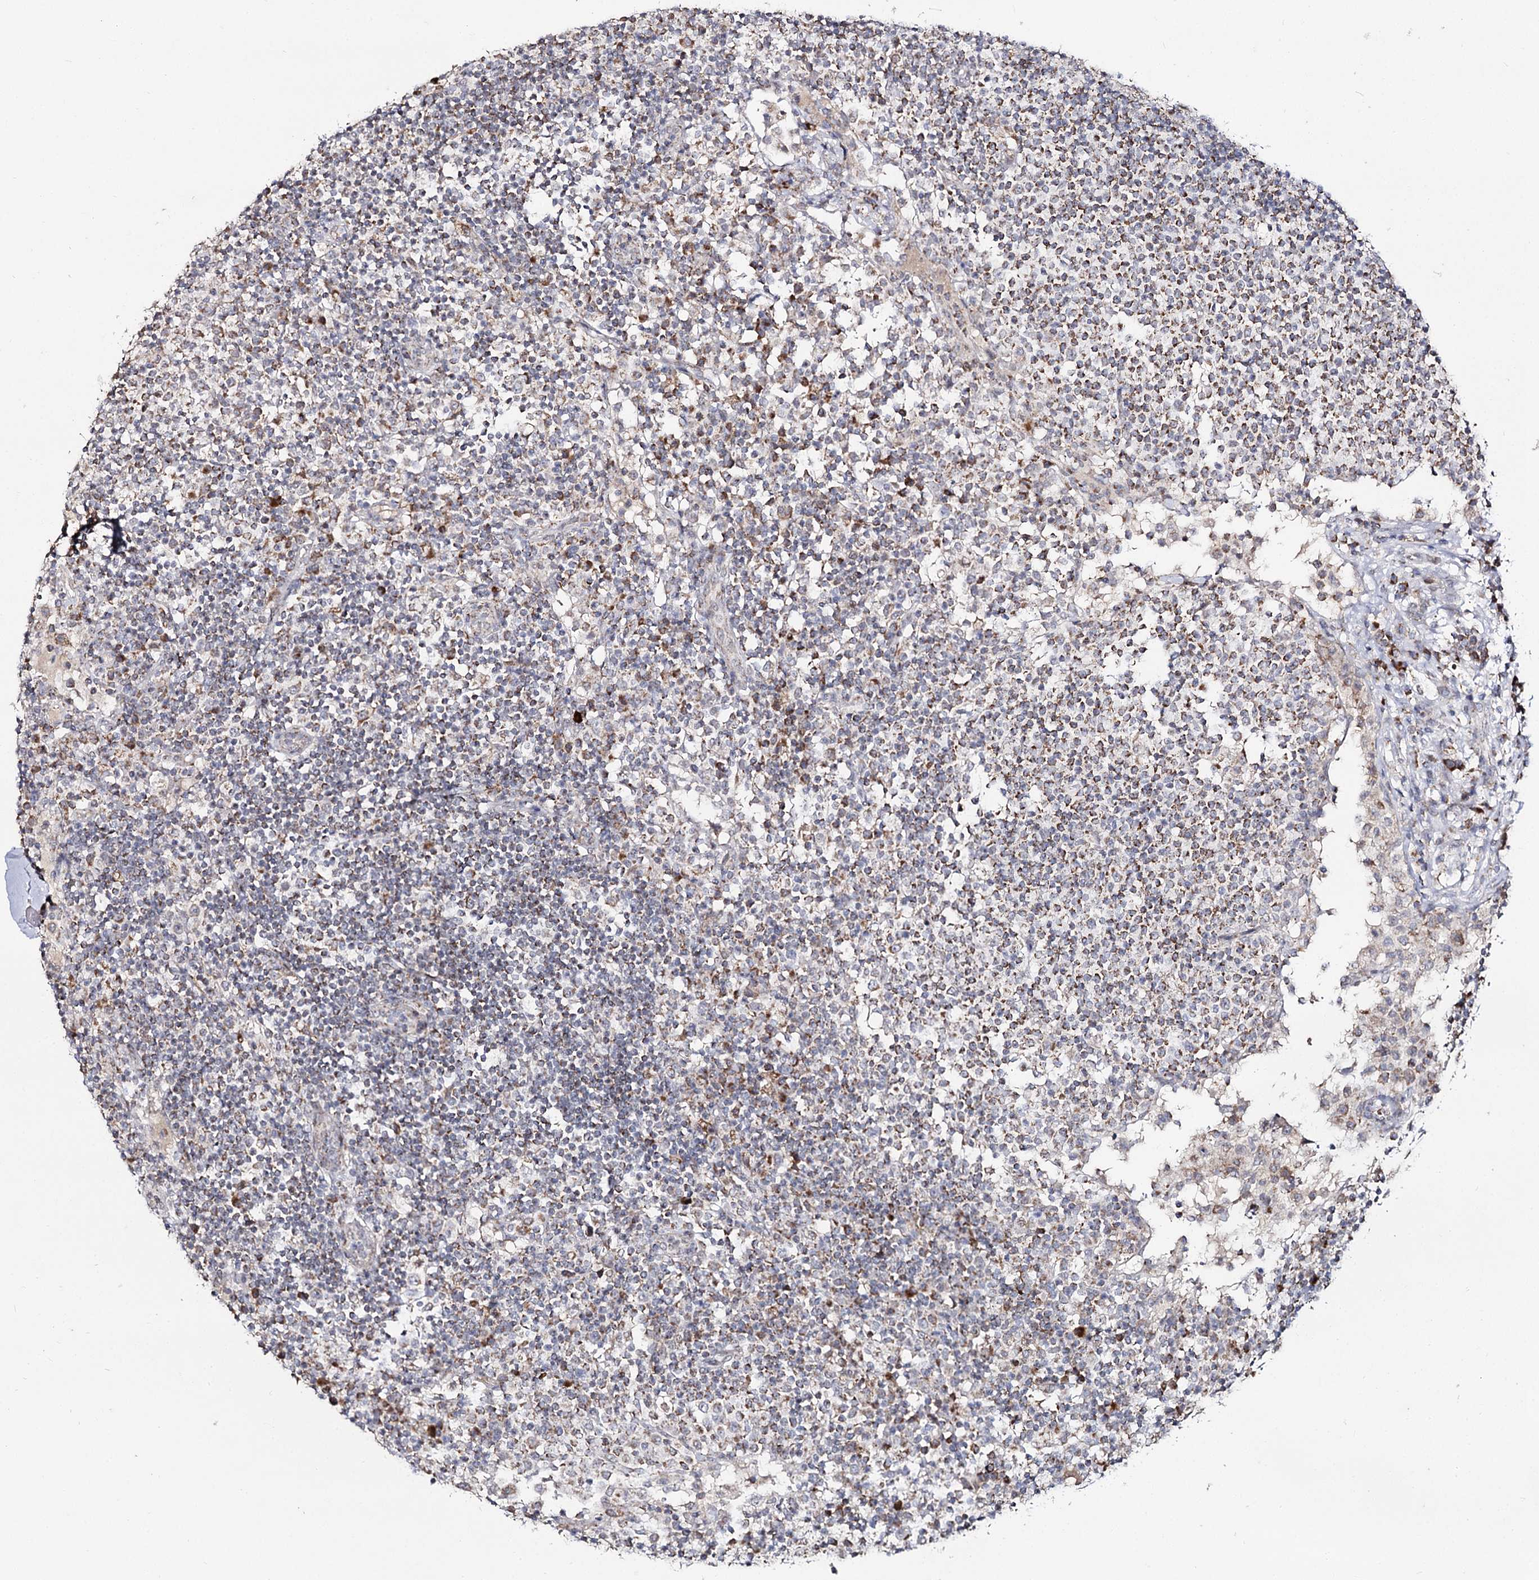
{"staining": {"intensity": "moderate", "quantity": "25%-75%", "location": "cytoplasmic/membranous"}, "tissue": "lymph node", "cell_type": "Non-germinal center cells", "image_type": "normal", "snomed": [{"axis": "morphology", "description": "Normal tissue, NOS"}, {"axis": "topography", "description": "Lymph node"}], "caption": "Immunohistochemistry of benign lymph node exhibits medium levels of moderate cytoplasmic/membranous expression in about 25%-75% of non-germinal center cells.", "gene": "CBR4", "patient": {"sex": "female", "age": 53}}